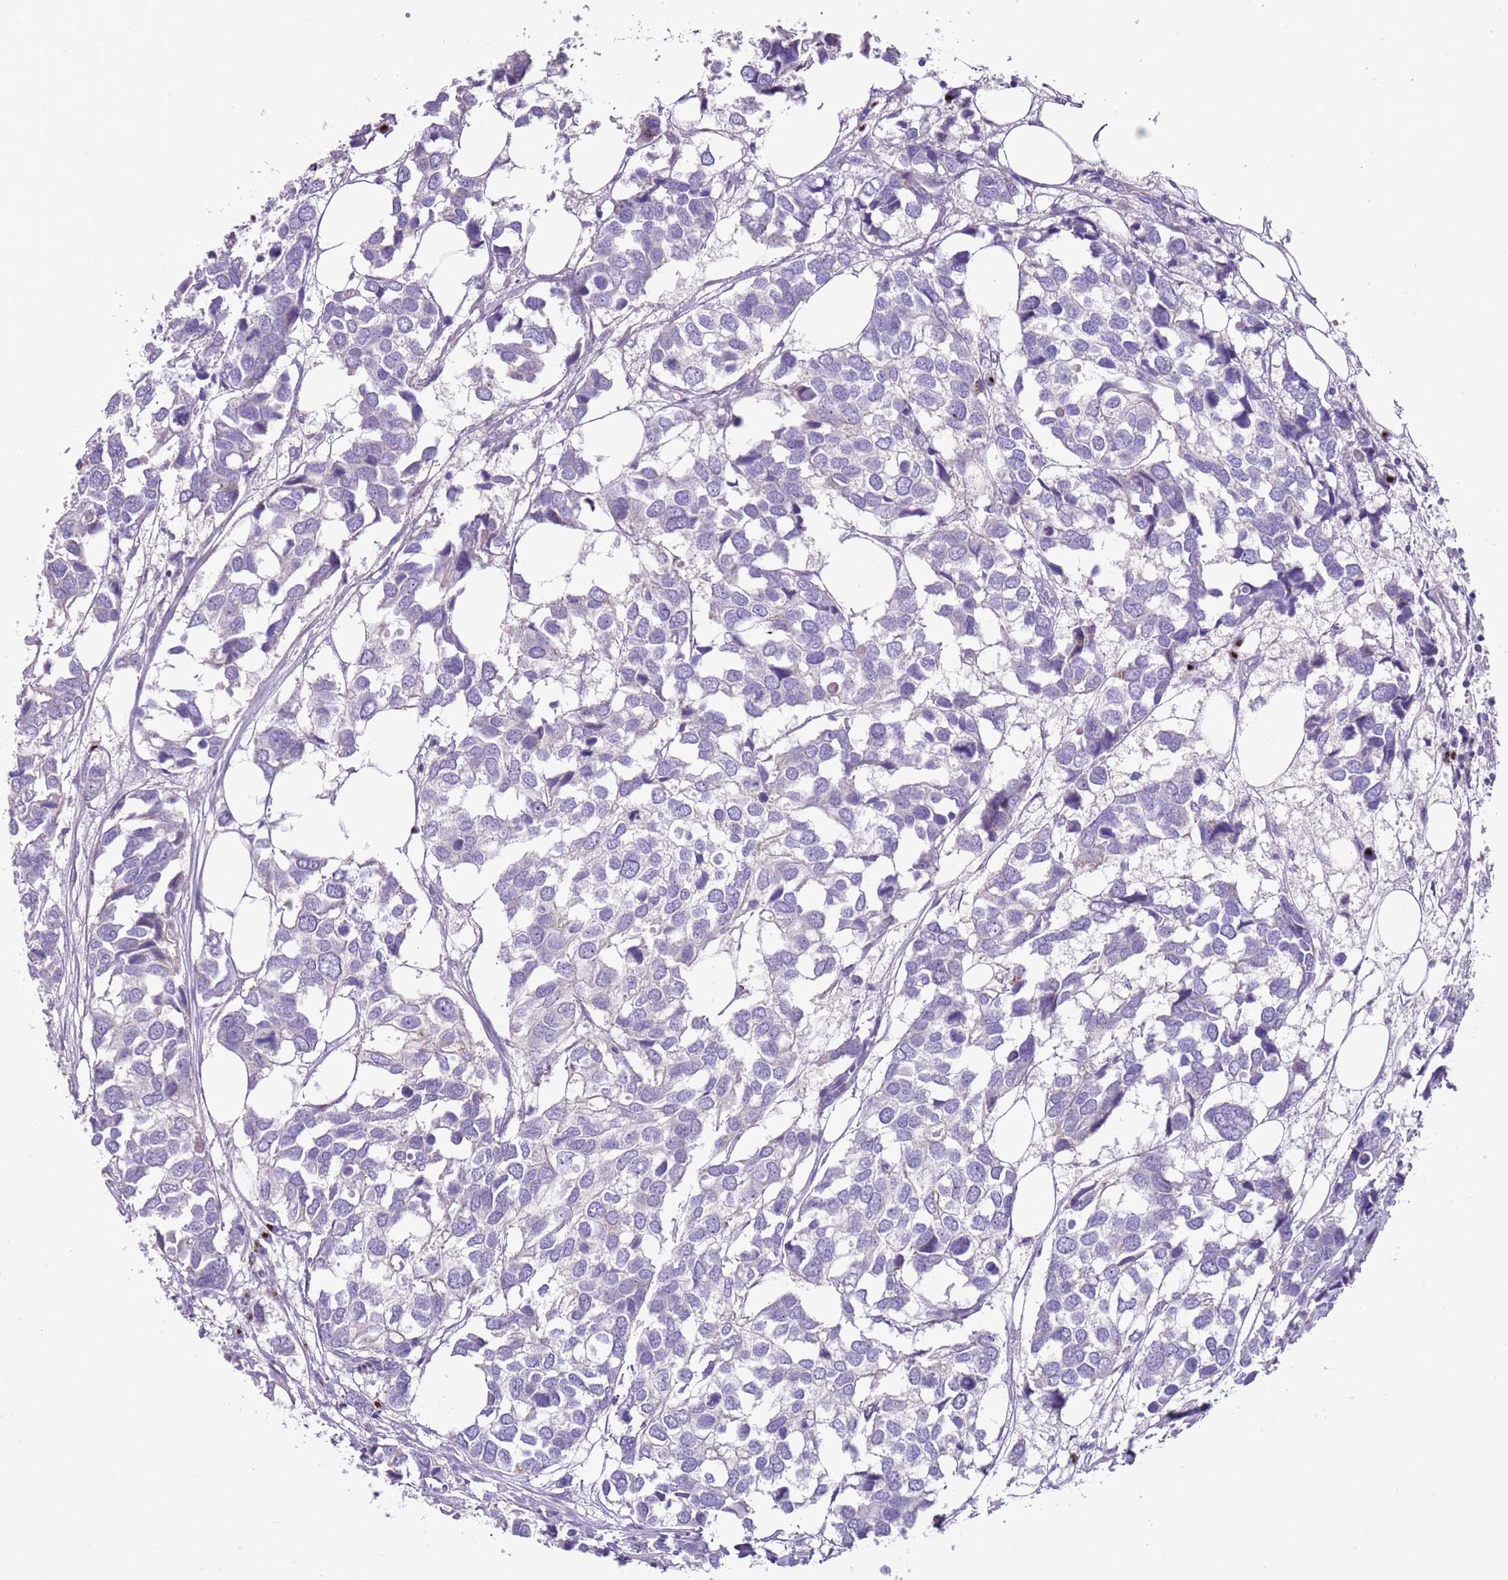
{"staining": {"intensity": "negative", "quantity": "none", "location": "none"}, "tissue": "breast cancer", "cell_type": "Tumor cells", "image_type": "cancer", "snomed": [{"axis": "morphology", "description": "Duct carcinoma"}, {"axis": "topography", "description": "Breast"}], "caption": "The histopathology image displays no staining of tumor cells in intraductal carcinoma (breast).", "gene": "C2CD3", "patient": {"sex": "female", "age": 83}}